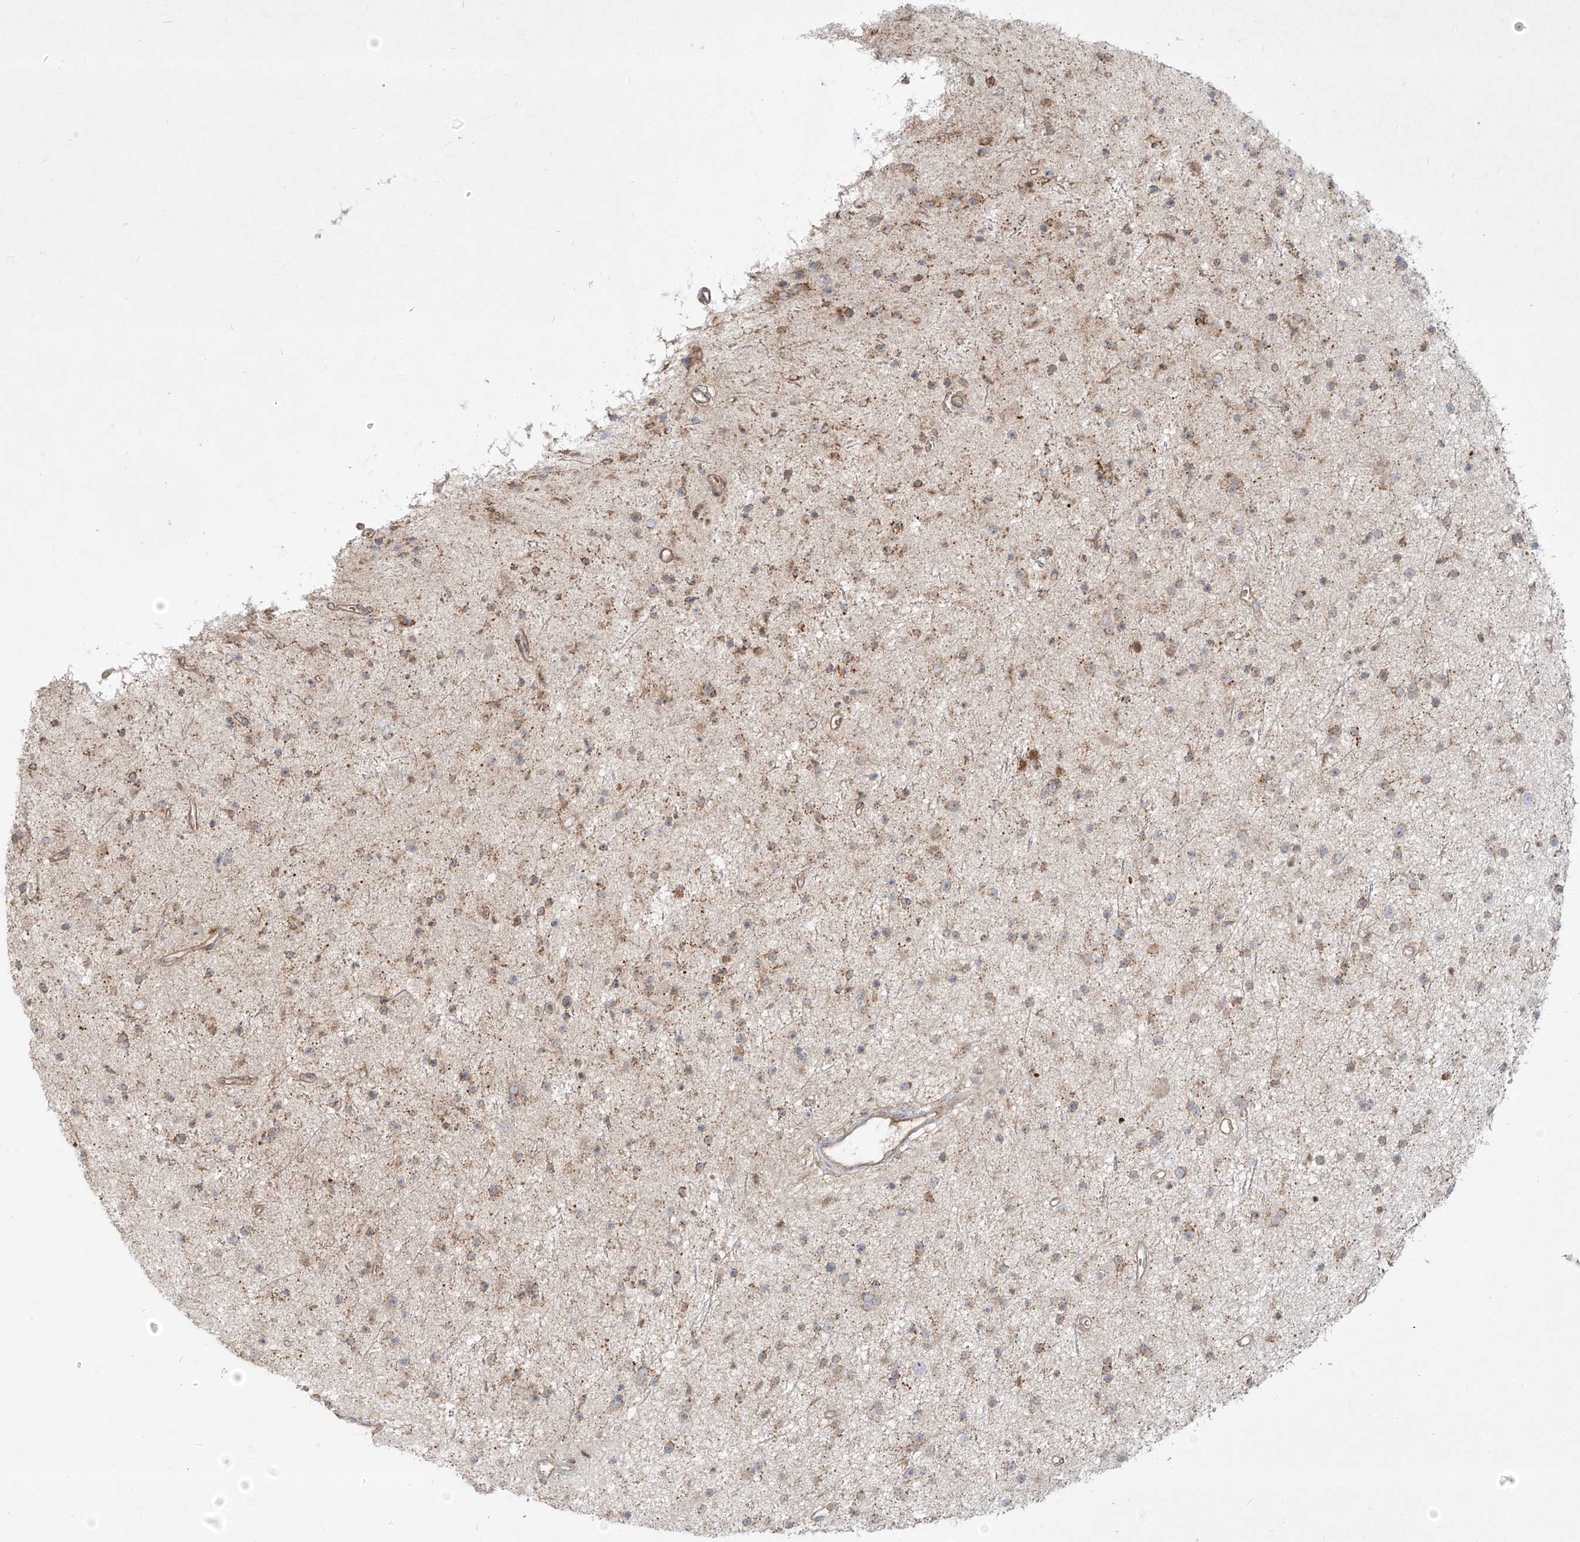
{"staining": {"intensity": "negative", "quantity": "none", "location": "none"}, "tissue": "glioma", "cell_type": "Tumor cells", "image_type": "cancer", "snomed": [{"axis": "morphology", "description": "Glioma, malignant, Low grade"}, {"axis": "topography", "description": "Cerebral cortex"}], "caption": "A high-resolution micrograph shows immunohistochemistry (IHC) staining of malignant glioma (low-grade), which shows no significant positivity in tumor cells.", "gene": "FGD2", "patient": {"sex": "female", "age": 39}}